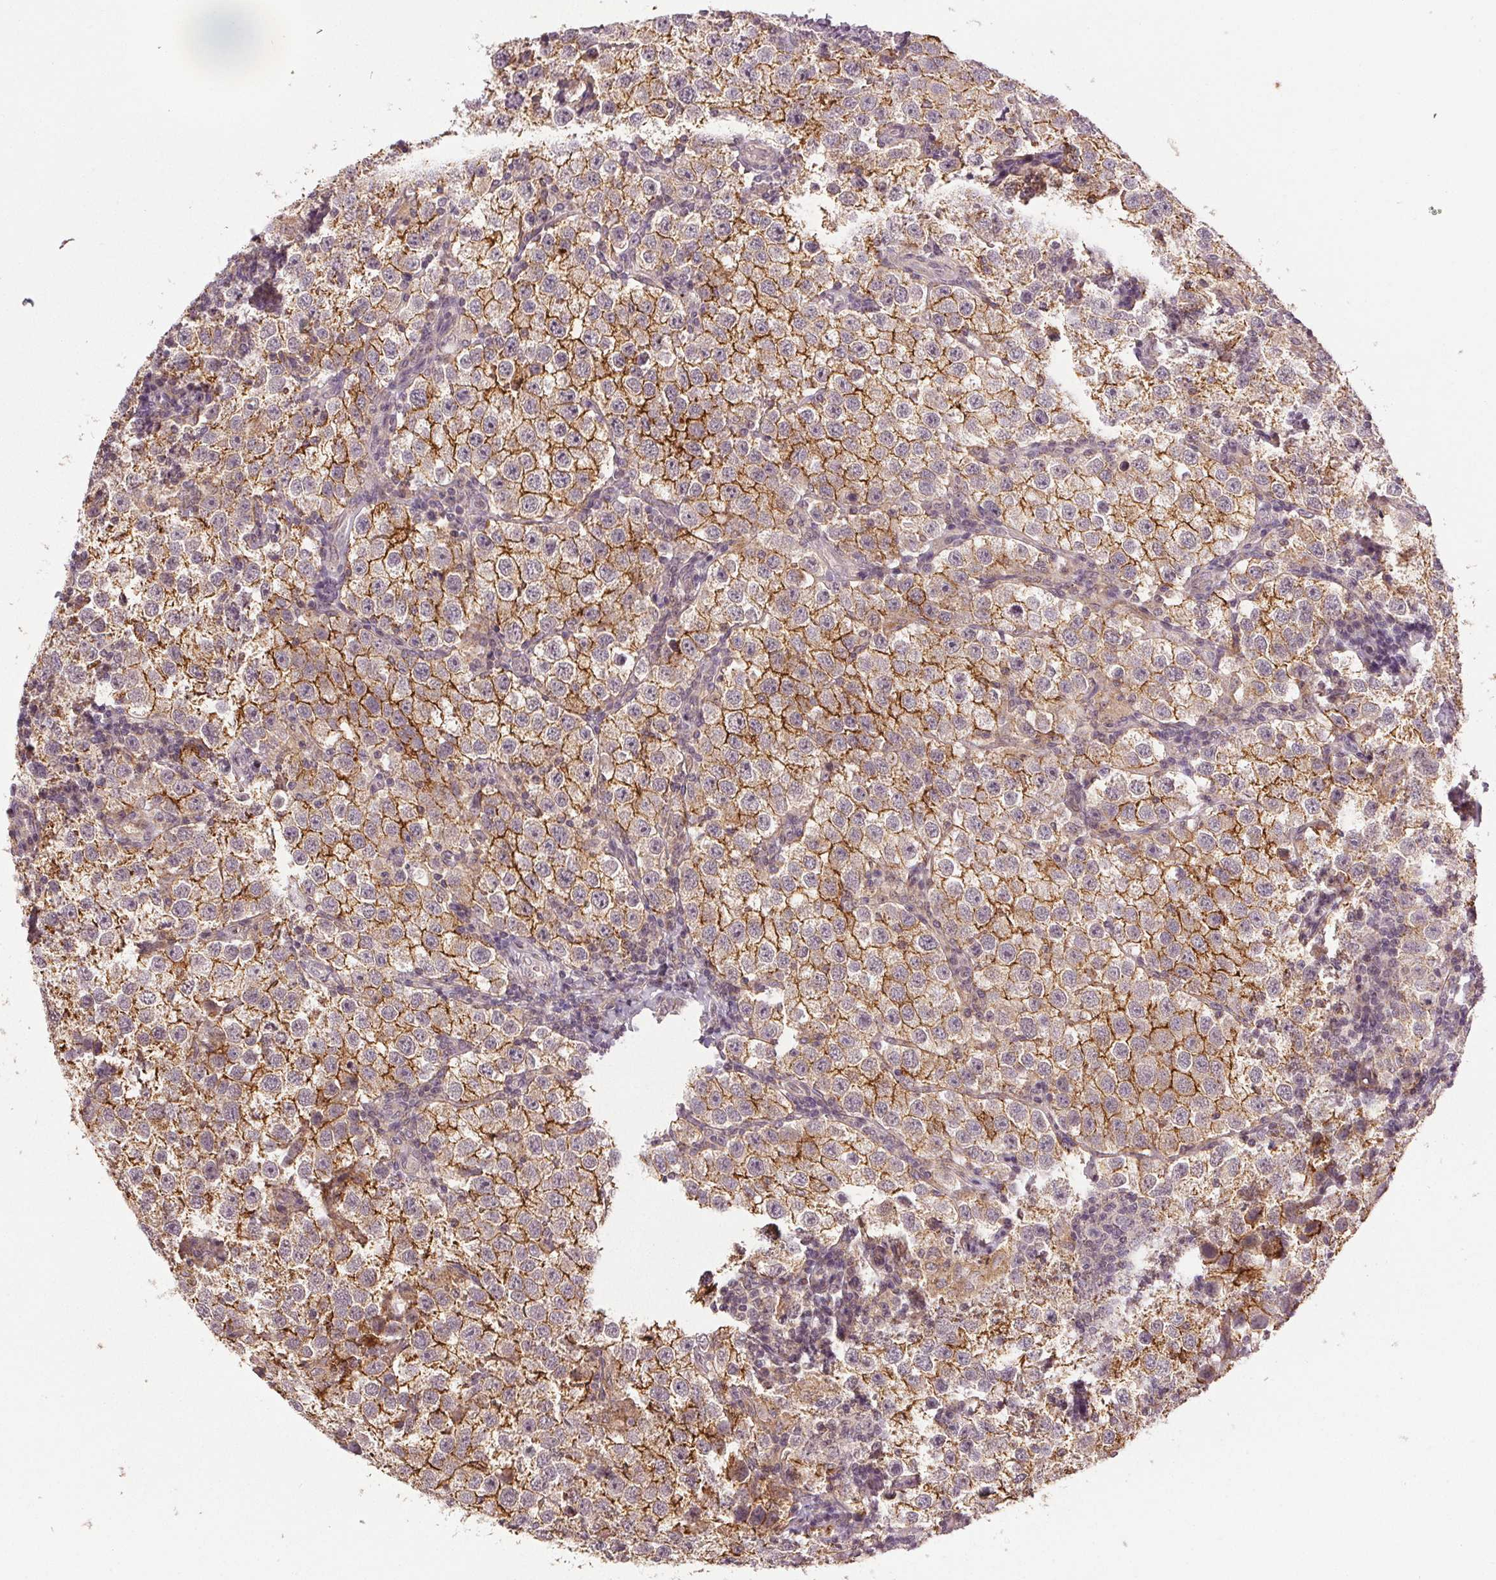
{"staining": {"intensity": "moderate", "quantity": ">75%", "location": "cytoplasmic/membranous"}, "tissue": "testis cancer", "cell_type": "Tumor cells", "image_type": "cancer", "snomed": [{"axis": "morphology", "description": "Seminoma, NOS"}, {"axis": "topography", "description": "Testis"}], "caption": "A histopathology image showing moderate cytoplasmic/membranous expression in about >75% of tumor cells in testis cancer (seminoma), as visualized by brown immunohistochemical staining.", "gene": "EPHB3", "patient": {"sex": "male", "age": 37}}